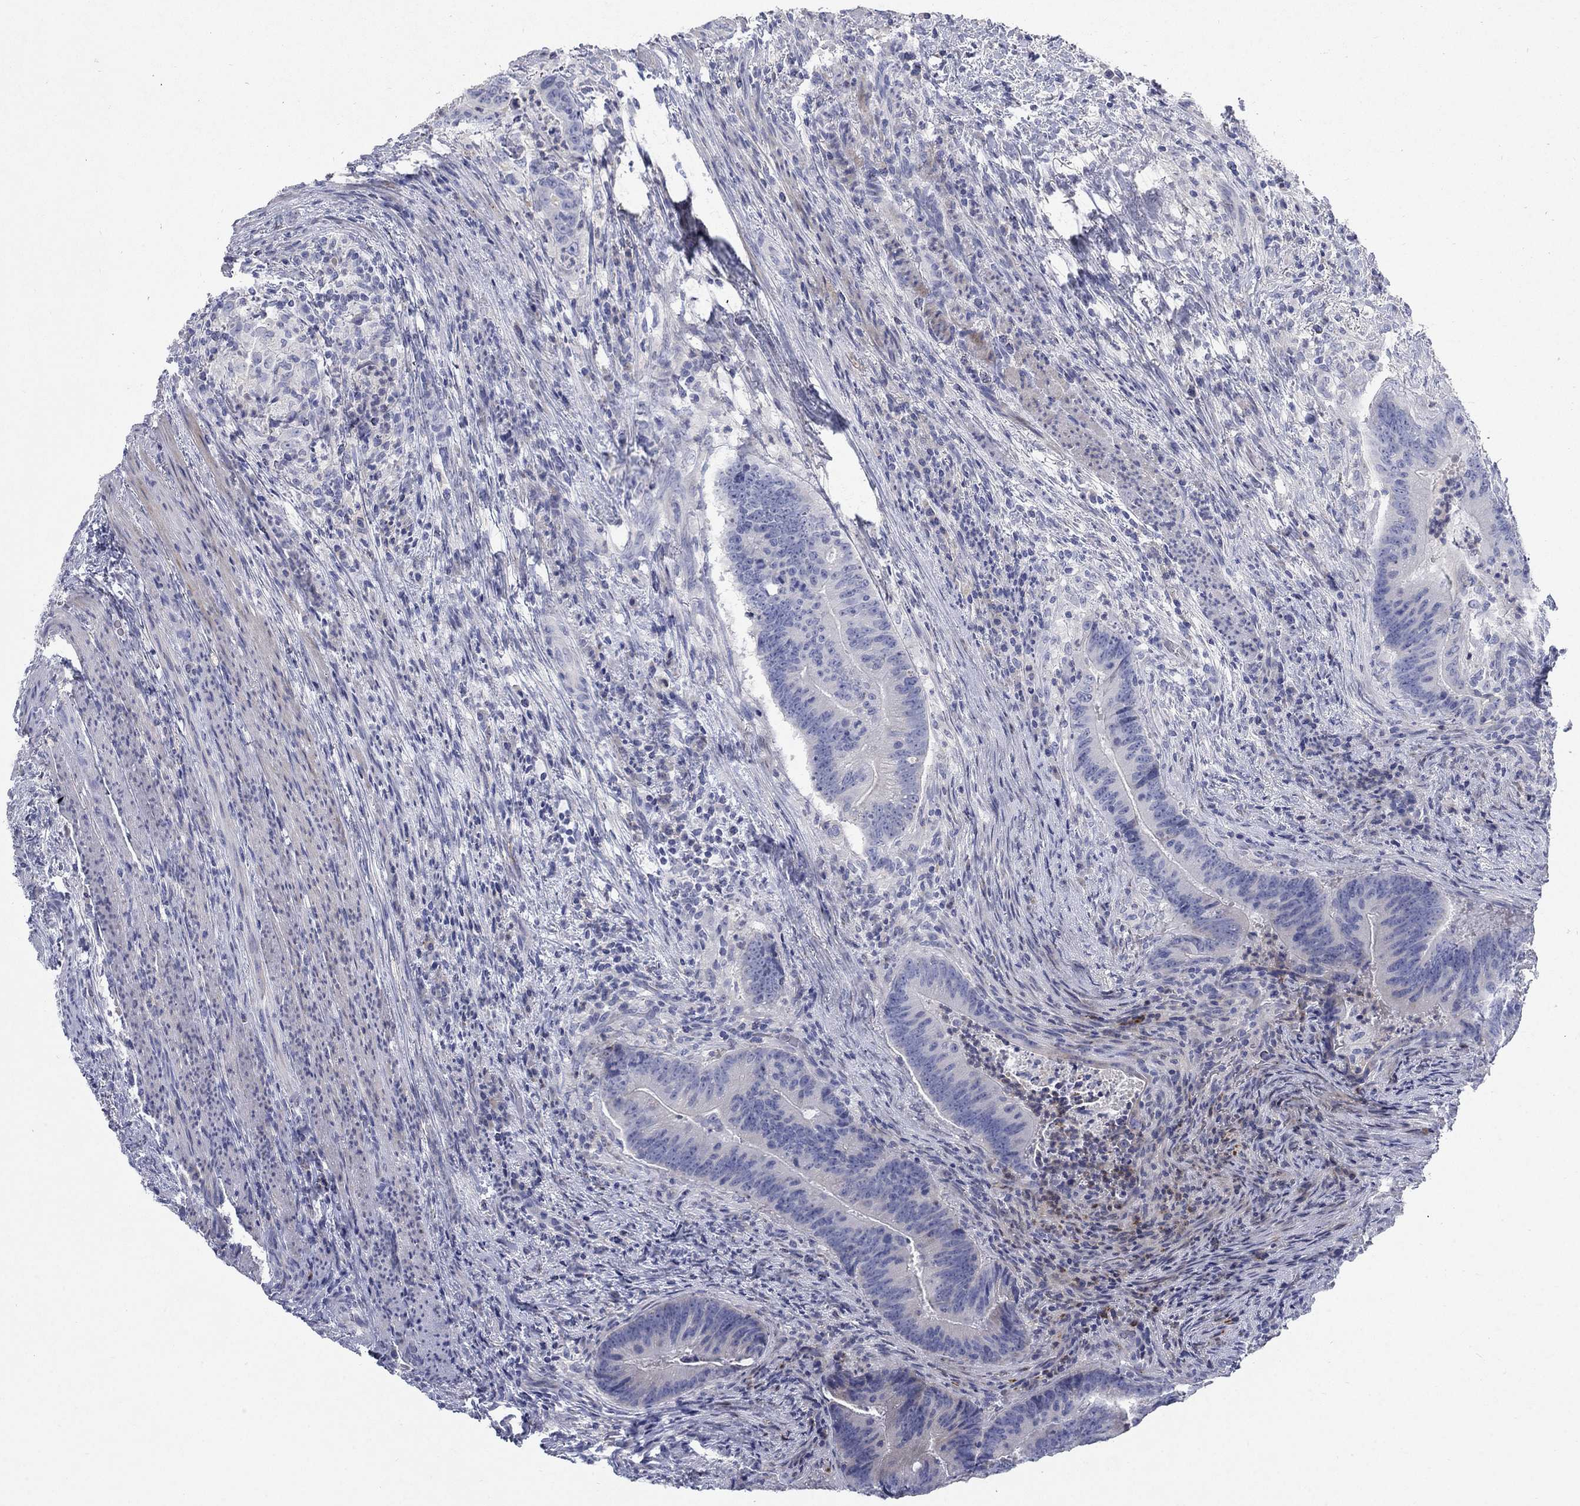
{"staining": {"intensity": "negative", "quantity": "none", "location": "none"}, "tissue": "colorectal cancer", "cell_type": "Tumor cells", "image_type": "cancer", "snomed": [{"axis": "morphology", "description": "Adenocarcinoma, NOS"}, {"axis": "topography", "description": "Colon"}], "caption": "IHC of colorectal adenocarcinoma displays no positivity in tumor cells. The staining is performed using DAB brown chromogen with nuclei counter-stained in using hematoxylin.", "gene": "TMEM249", "patient": {"sex": "female", "age": 87}}